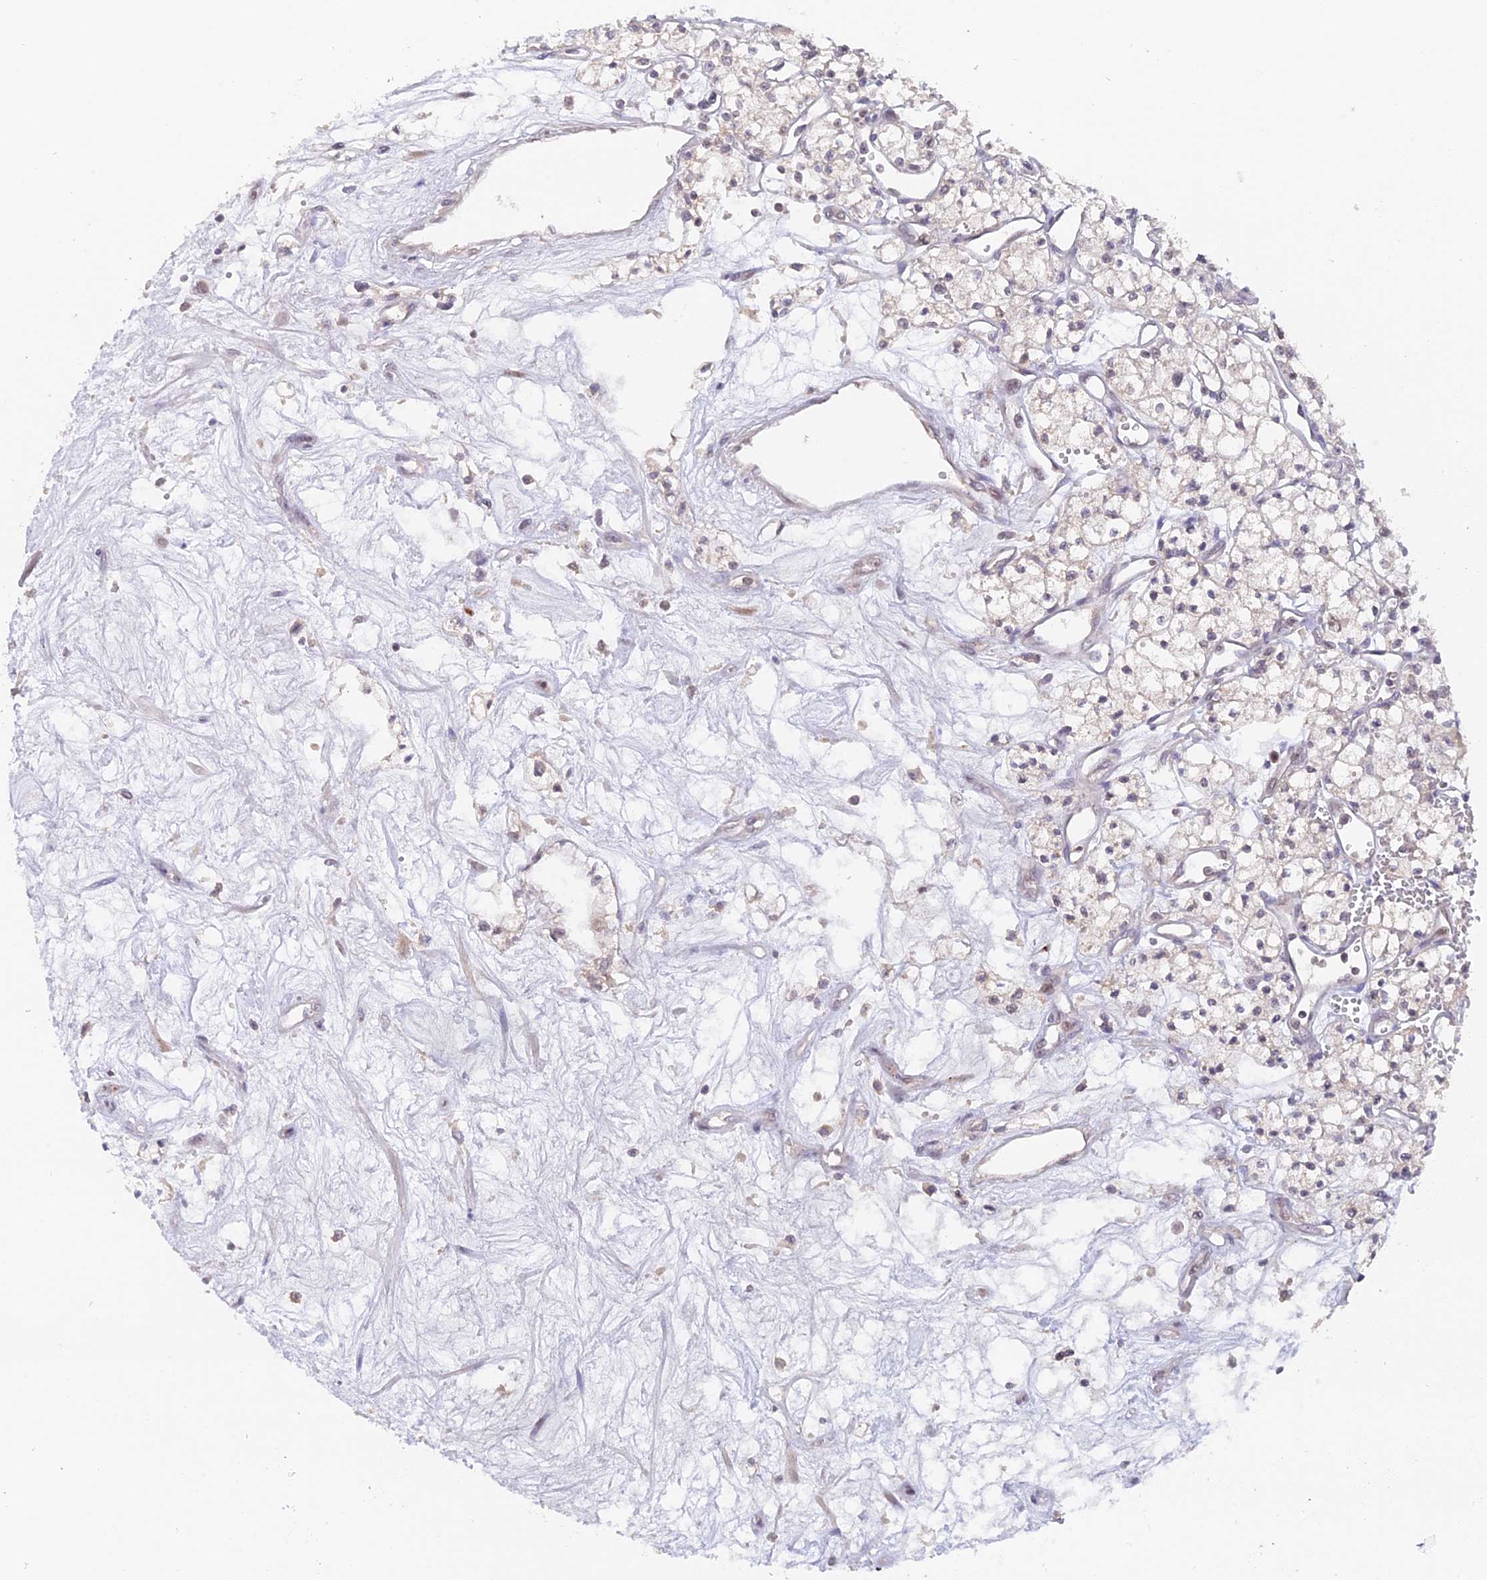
{"staining": {"intensity": "negative", "quantity": "none", "location": "none"}, "tissue": "renal cancer", "cell_type": "Tumor cells", "image_type": "cancer", "snomed": [{"axis": "morphology", "description": "Adenocarcinoma, NOS"}, {"axis": "topography", "description": "Kidney"}], "caption": "High magnification brightfield microscopy of renal cancer (adenocarcinoma) stained with DAB (3,3'-diaminobenzidine) (brown) and counterstained with hematoxylin (blue): tumor cells show no significant staining. (IHC, brightfield microscopy, high magnification).", "gene": "RFC5", "patient": {"sex": "male", "age": 59}}